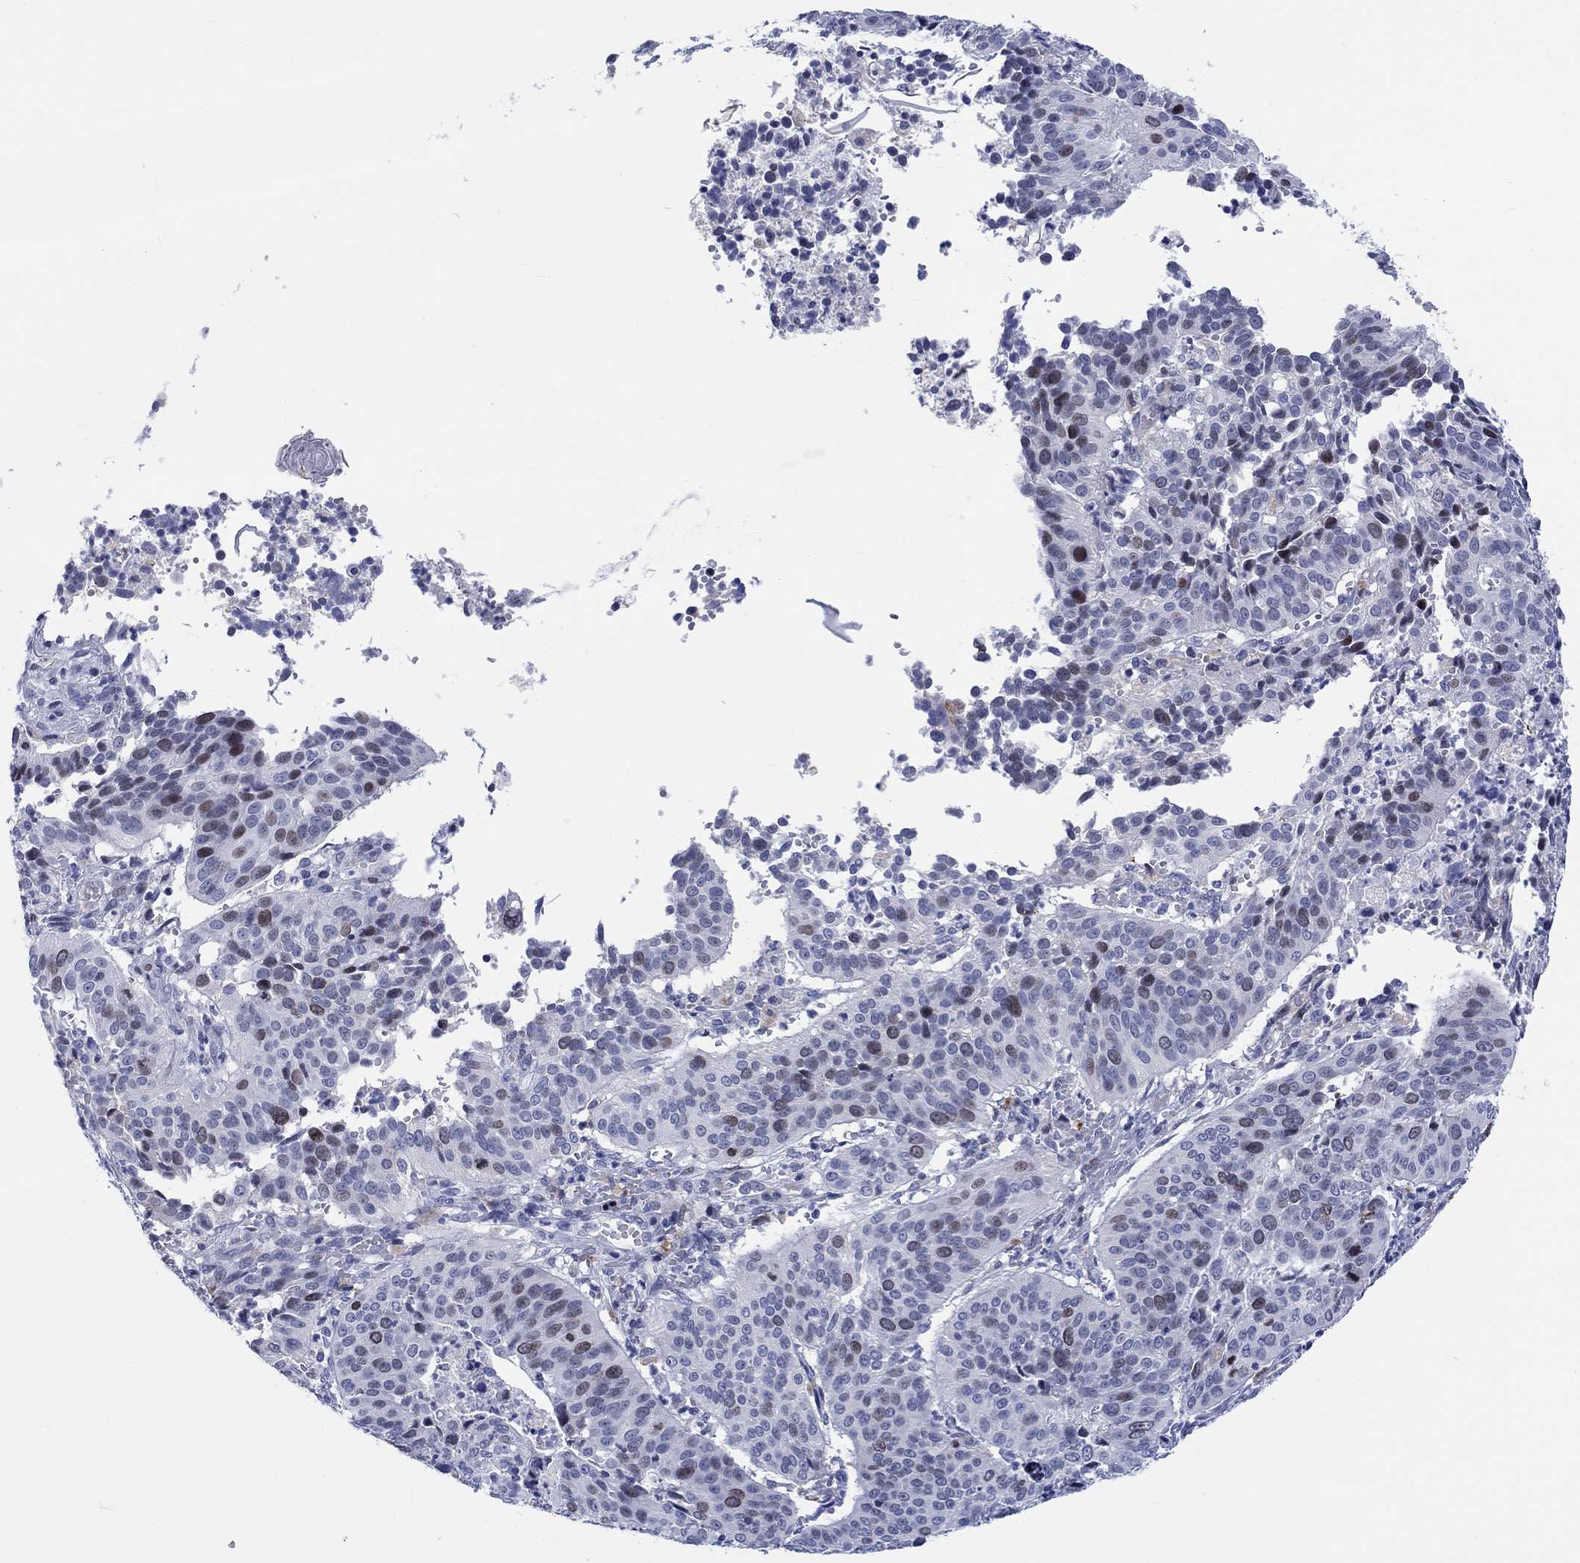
{"staining": {"intensity": "moderate", "quantity": "<25%", "location": "nuclear"}, "tissue": "cervical cancer", "cell_type": "Tumor cells", "image_type": "cancer", "snomed": [{"axis": "morphology", "description": "Normal tissue, NOS"}, {"axis": "morphology", "description": "Squamous cell carcinoma, NOS"}, {"axis": "topography", "description": "Cervix"}], "caption": "A histopathology image of human cervical cancer (squamous cell carcinoma) stained for a protein exhibits moderate nuclear brown staining in tumor cells. The protein is stained brown, and the nuclei are stained in blue (DAB (3,3'-diaminobenzidine) IHC with brightfield microscopy, high magnification).", "gene": "CDCA2", "patient": {"sex": "female", "age": 39}}